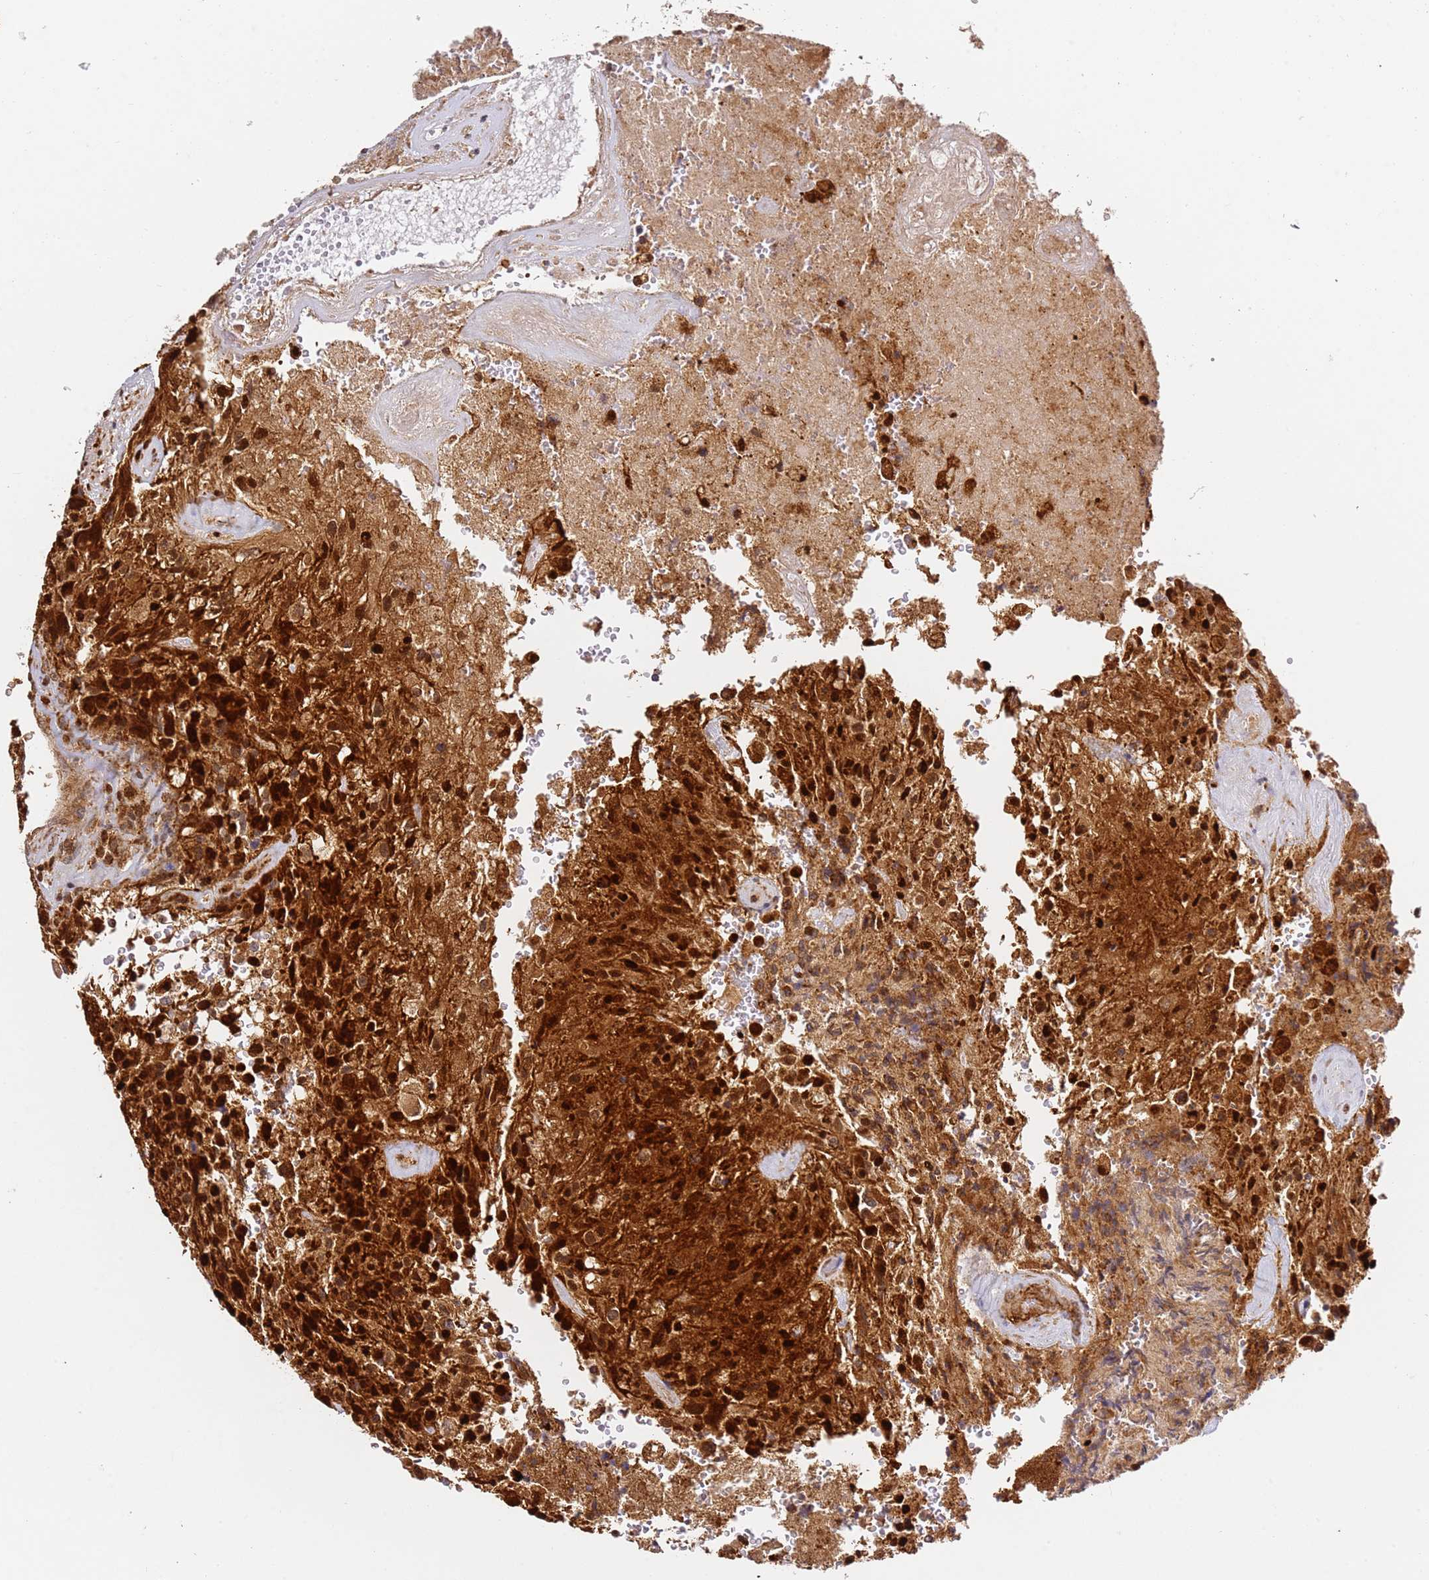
{"staining": {"intensity": "strong", "quantity": ">75%", "location": "cytoplasmic/membranous,nuclear"}, "tissue": "glioma", "cell_type": "Tumor cells", "image_type": "cancer", "snomed": [{"axis": "morphology", "description": "Normal tissue, NOS"}, {"axis": "morphology", "description": "Glioma, malignant, High grade"}, {"axis": "topography", "description": "Cerebral cortex"}], "caption": "Glioma stained with a brown dye displays strong cytoplasmic/membranous and nuclear positive expression in about >75% of tumor cells.", "gene": "SMOX", "patient": {"sex": "male", "age": 56}}